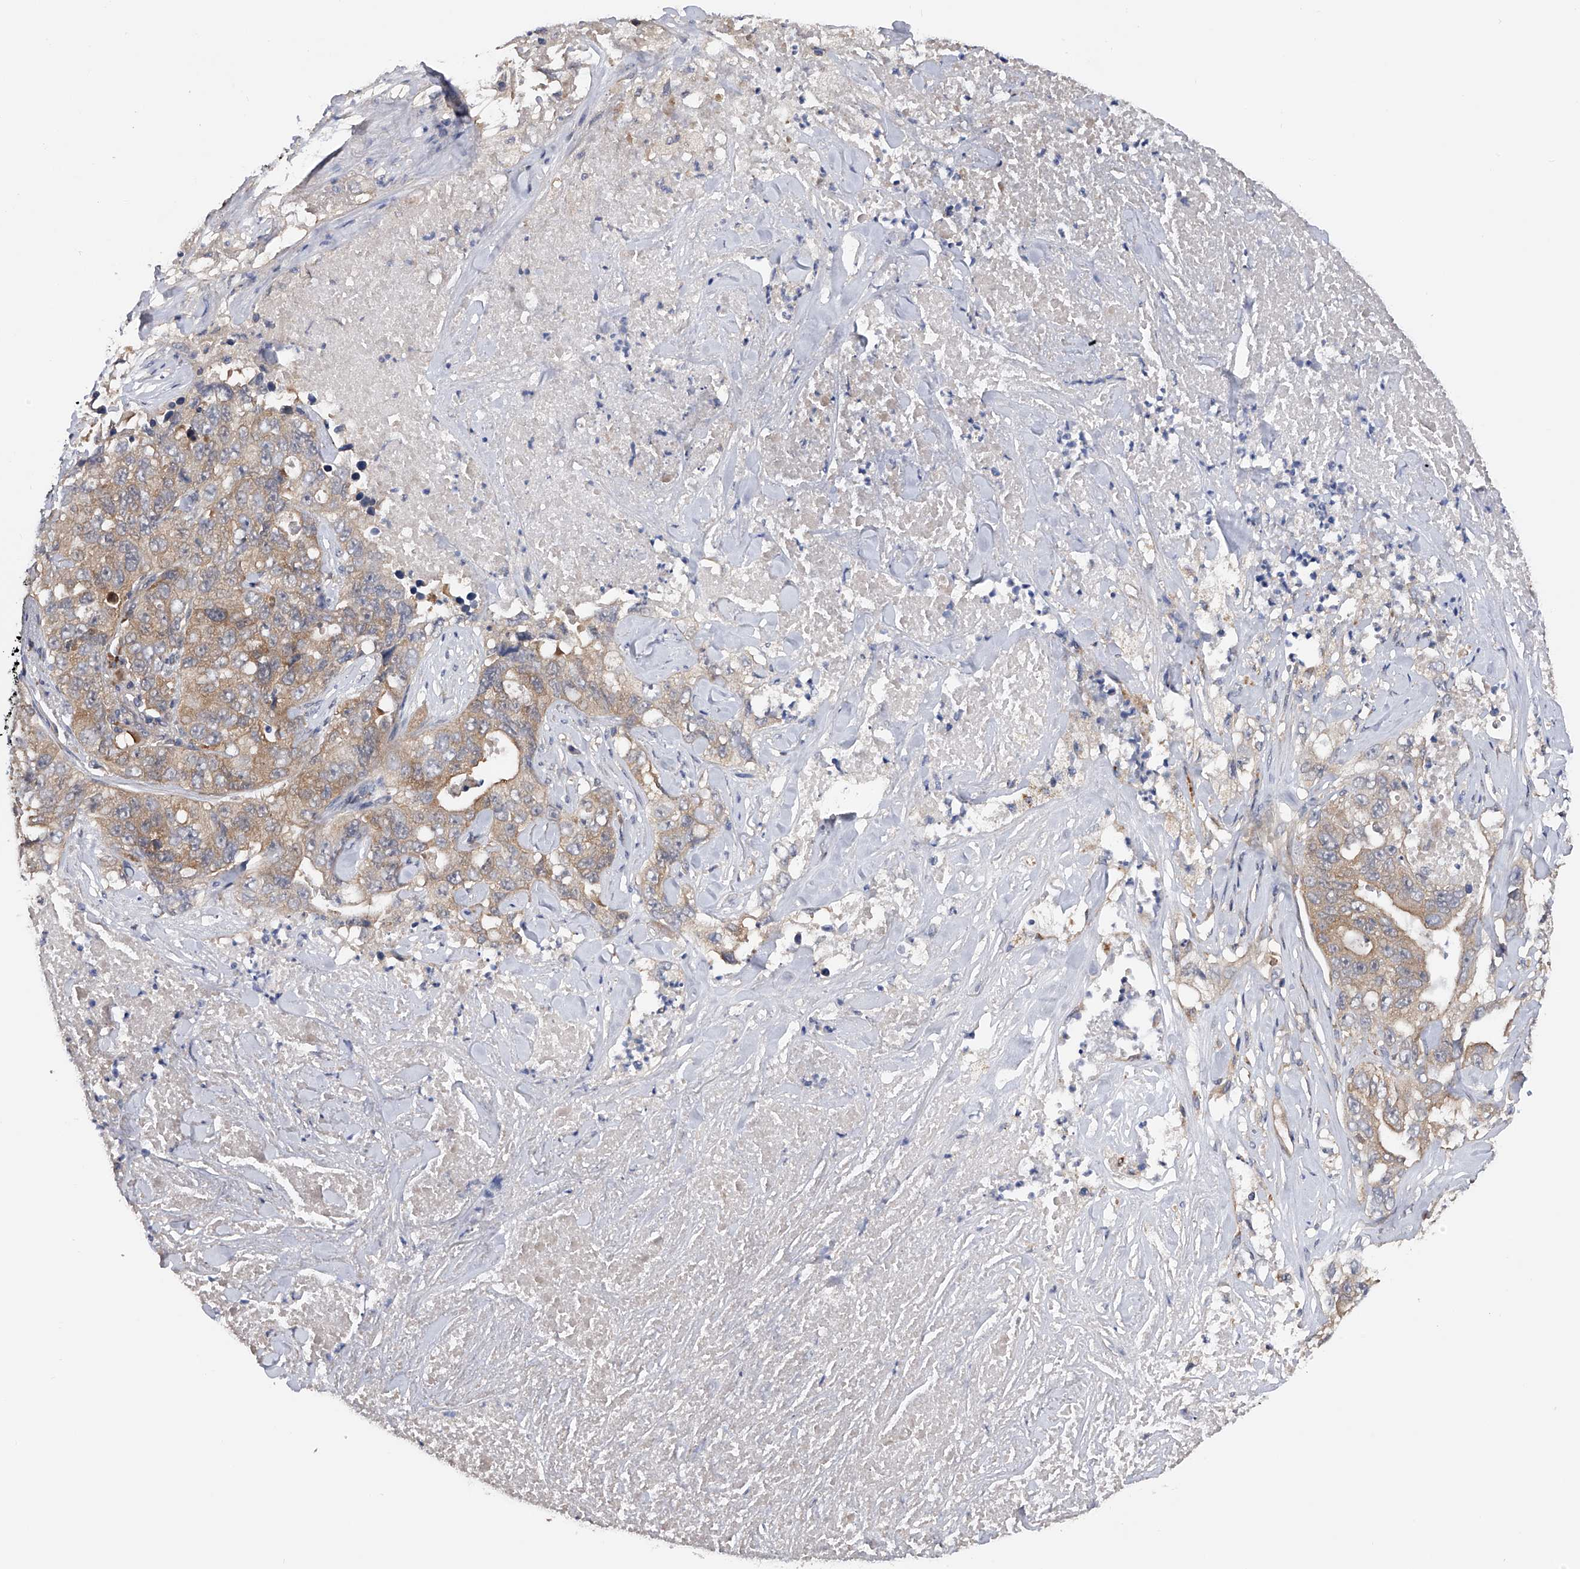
{"staining": {"intensity": "weak", "quantity": "<25%", "location": "cytoplasmic/membranous"}, "tissue": "lung cancer", "cell_type": "Tumor cells", "image_type": "cancer", "snomed": [{"axis": "morphology", "description": "Adenocarcinoma, NOS"}, {"axis": "topography", "description": "Lung"}], "caption": "High power microscopy photomicrograph of an IHC image of lung cancer, revealing no significant expression in tumor cells.", "gene": "CFAP298", "patient": {"sex": "female", "age": 51}}